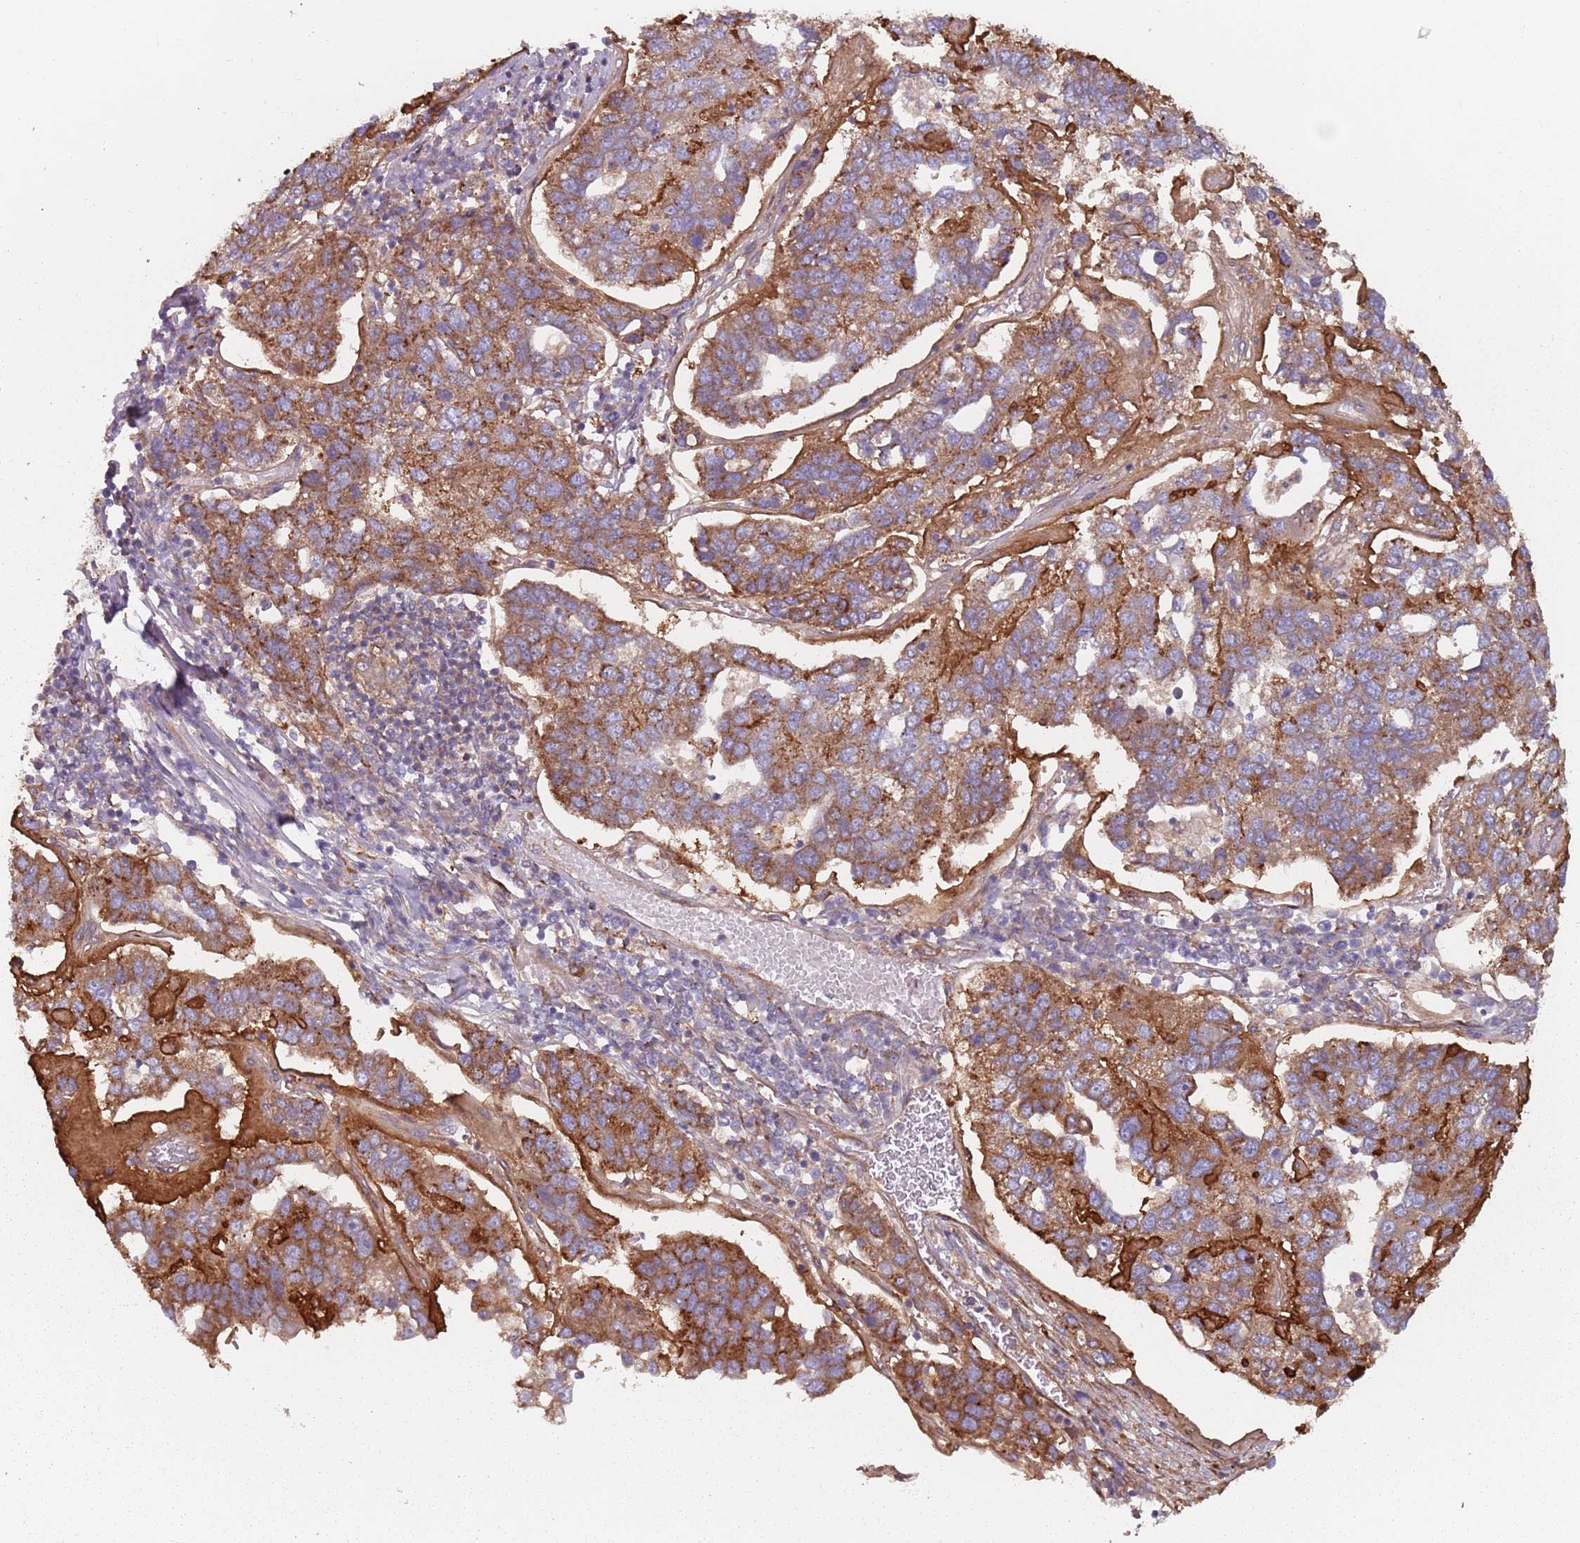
{"staining": {"intensity": "strong", "quantity": ">75%", "location": "cytoplasmic/membranous"}, "tissue": "pancreatic cancer", "cell_type": "Tumor cells", "image_type": "cancer", "snomed": [{"axis": "morphology", "description": "Adenocarcinoma, NOS"}, {"axis": "topography", "description": "Pancreas"}], "caption": "Protein expression analysis of pancreatic cancer demonstrates strong cytoplasmic/membranous expression in about >75% of tumor cells. The staining is performed using DAB (3,3'-diaminobenzidine) brown chromogen to label protein expression. The nuclei are counter-stained blue using hematoxylin.", "gene": "SPDL1", "patient": {"sex": "female", "age": 61}}